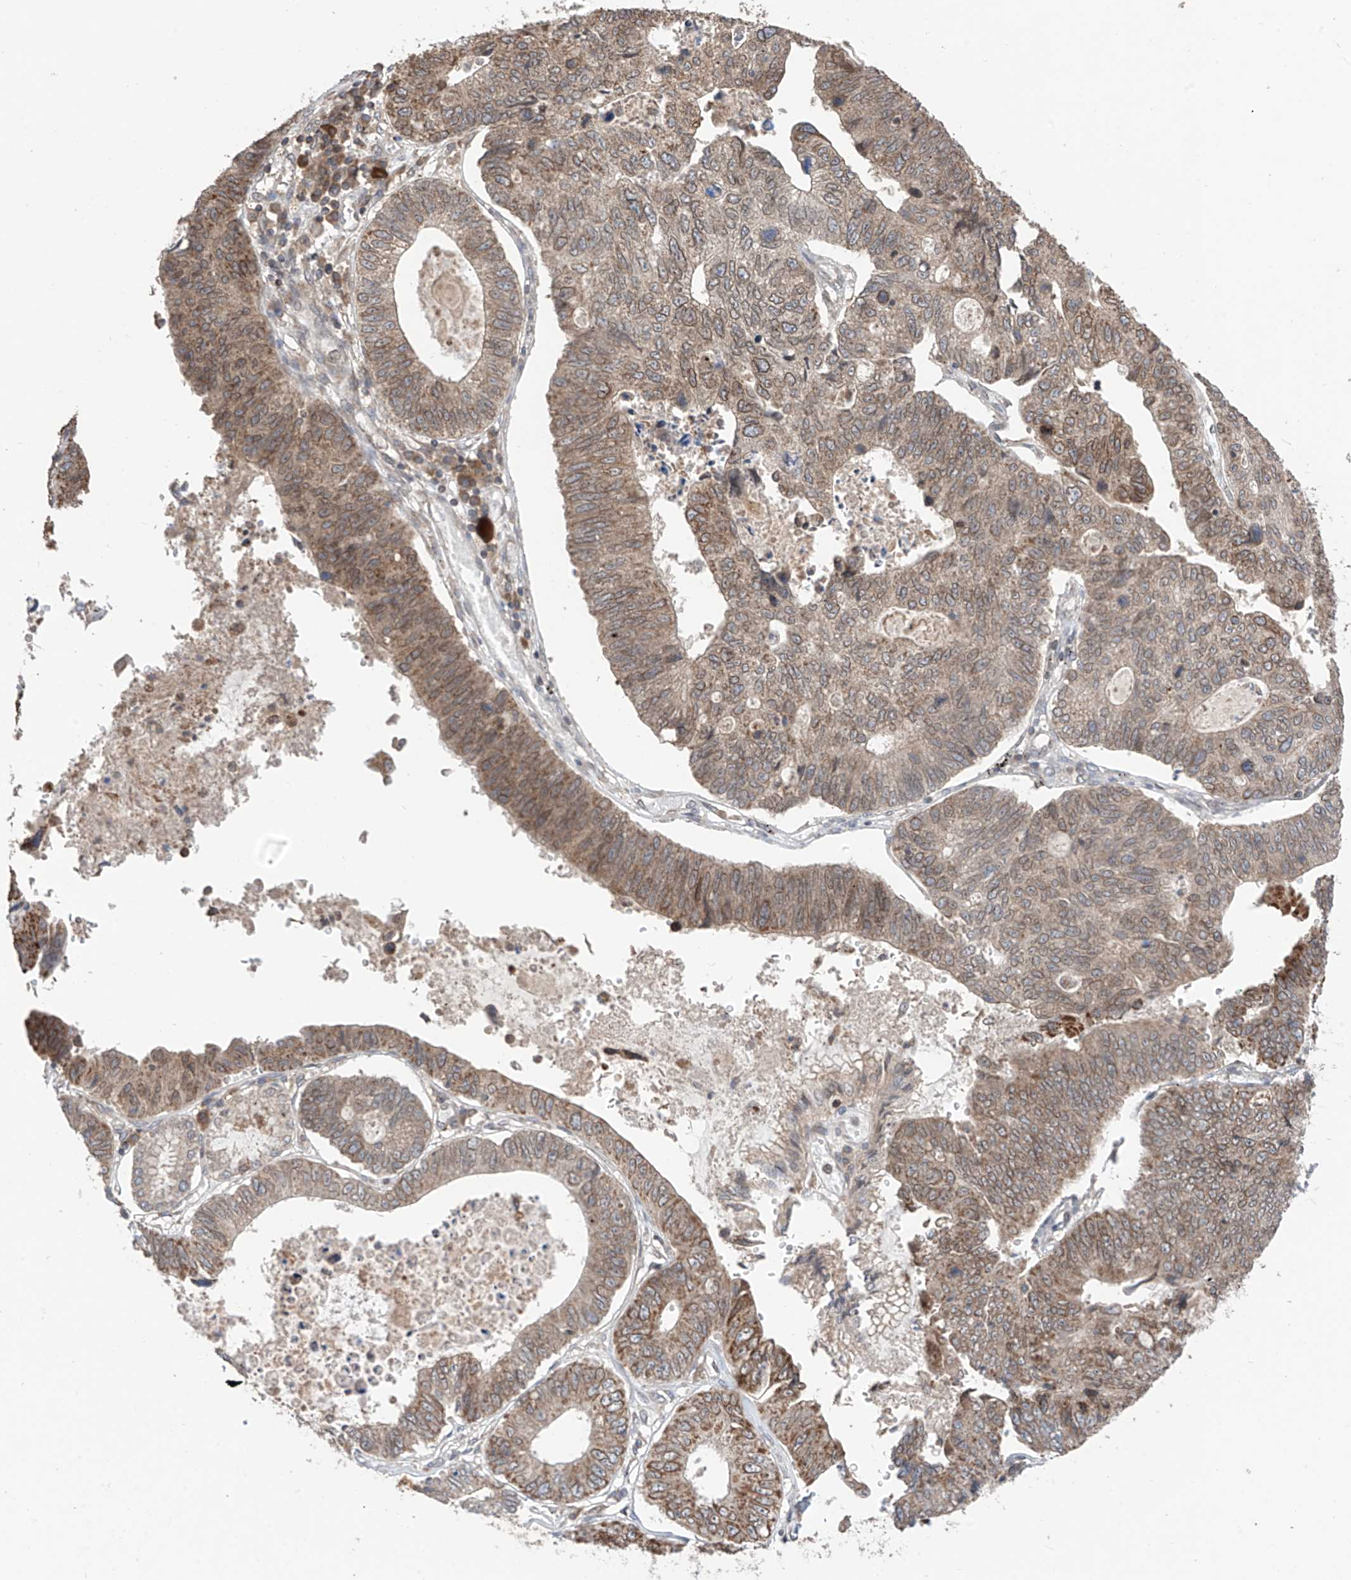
{"staining": {"intensity": "moderate", "quantity": ">75%", "location": "cytoplasmic/membranous,nuclear"}, "tissue": "stomach cancer", "cell_type": "Tumor cells", "image_type": "cancer", "snomed": [{"axis": "morphology", "description": "Adenocarcinoma, NOS"}, {"axis": "topography", "description": "Stomach"}], "caption": "The photomicrograph reveals a brown stain indicating the presence of a protein in the cytoplasmic/membranous and nuclear of tumor cells in stomach cancer (adenocarcinoma). Immunohistochemistry (ihc) stains the protein of interest in brown and the nuclei are stained blue.", "gene": "AHCTF1", "patient": {"sex": "male", "age": 59}}